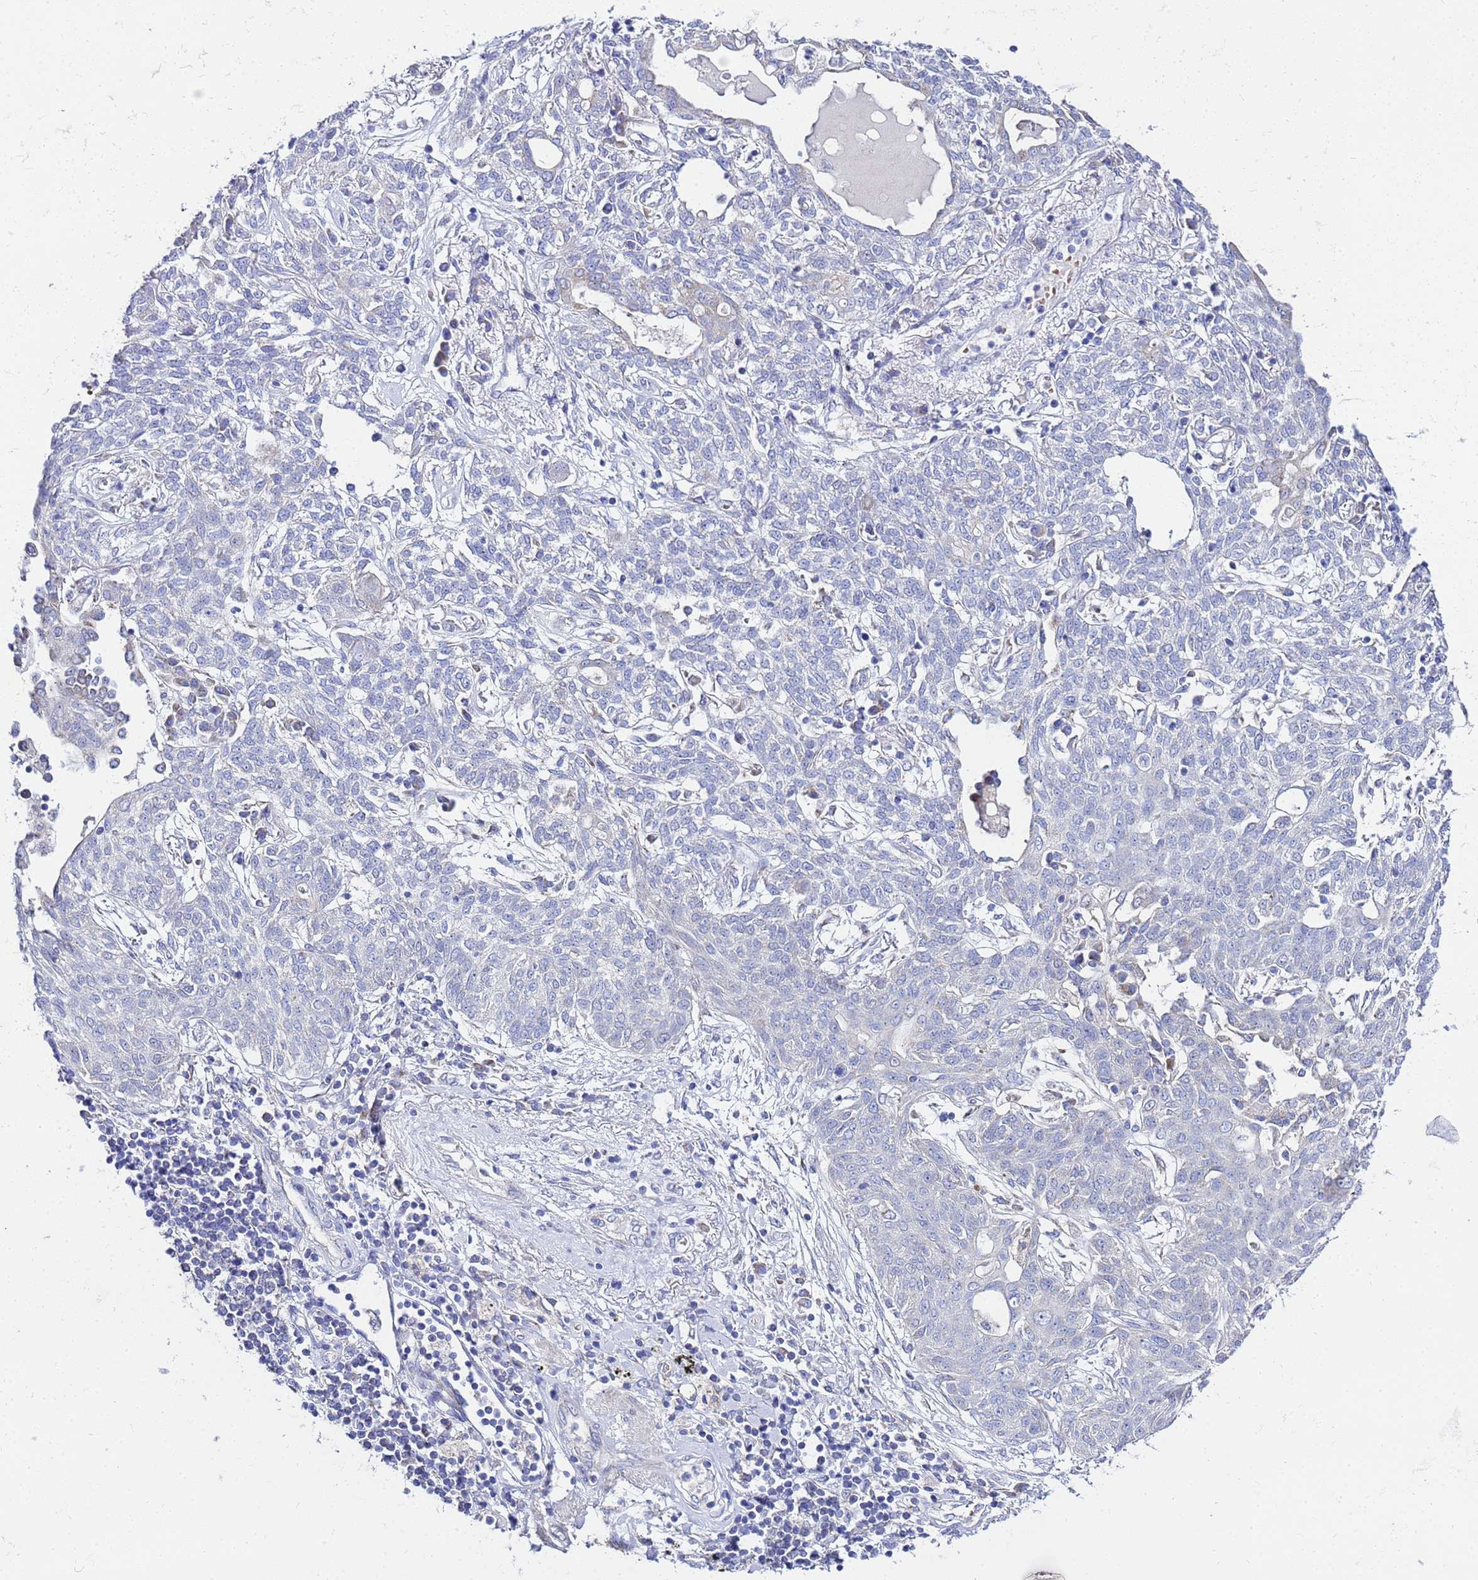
{"staining": {"intensity": "negative", "quantity": "none", "location": "none"}, "tissue": "lung cancer", "cell_type": "Tumor cells", "image_type": "cancer", "snomed": [{"axis": "morphology", "description": "Squamous cell carcinoma, NOS"}, {"axis": "topography", "description": "Lung"}], "caption": "This is an immunohistochemistry (IHC) image of lung cancer. There is no positivity in tumor cells.", "gene": "FAHD2A", "patient": {"sex": "female", "age": 70}}